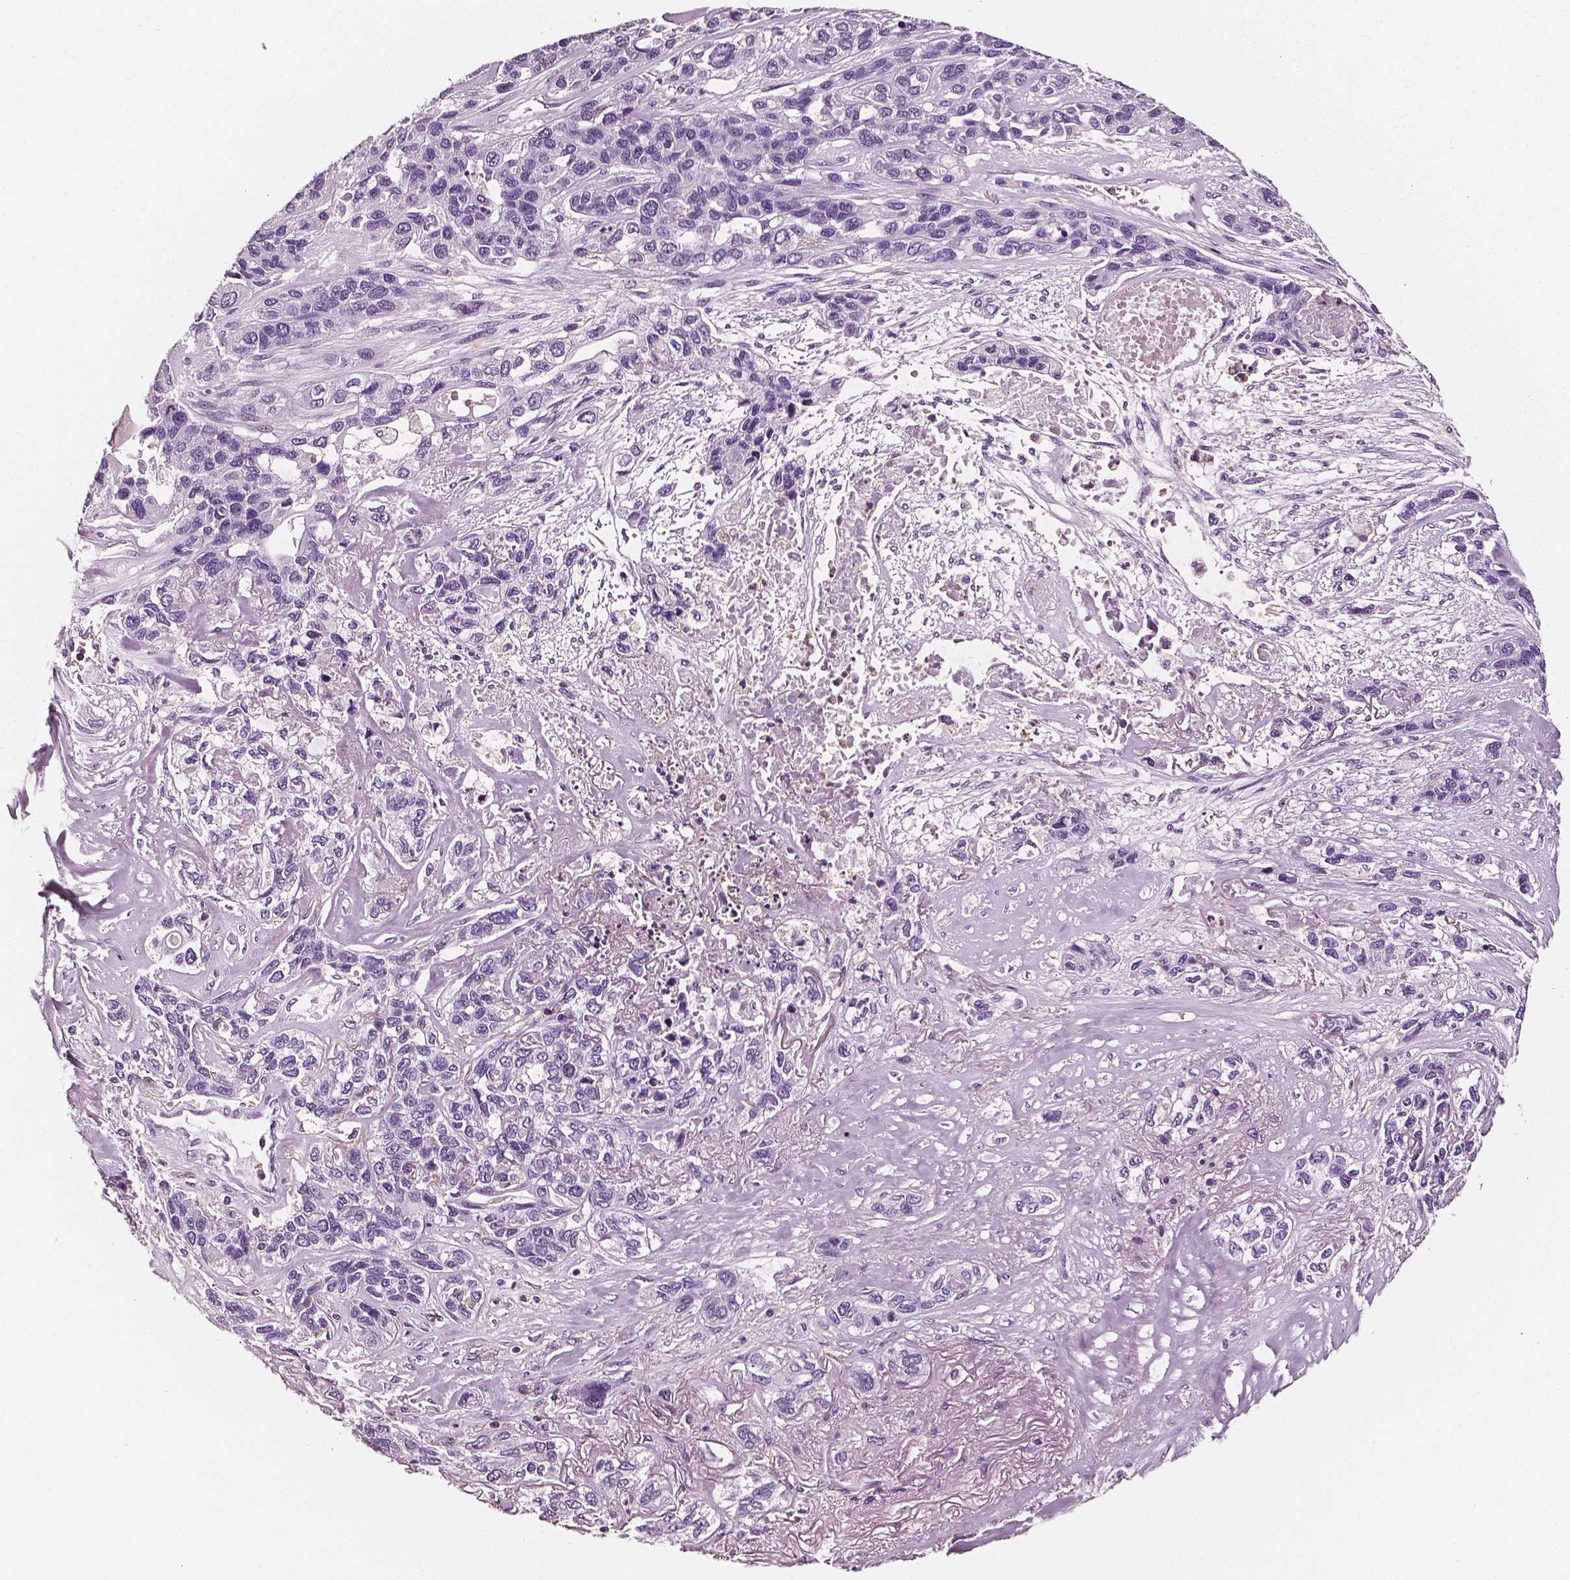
{"staining": {"intensity": "negative", "quantity": "none", "location": "none"}, "tissue": "lung cancer", "cell_type": "Tumor cells", "image_type": "cancer", "snomed": [{"axis": "morphology", "description": "Squamous cell carcinoma, NOS"}, {"axis": "topography", "description": "Lung"}], "caption": "Histopathology image shows no protein expression in tumor cells of lung cancer (squamous cell carcinoma) tissue.", "gene": "PTPRC", "patient": {"sex": "female", "age": 70}}